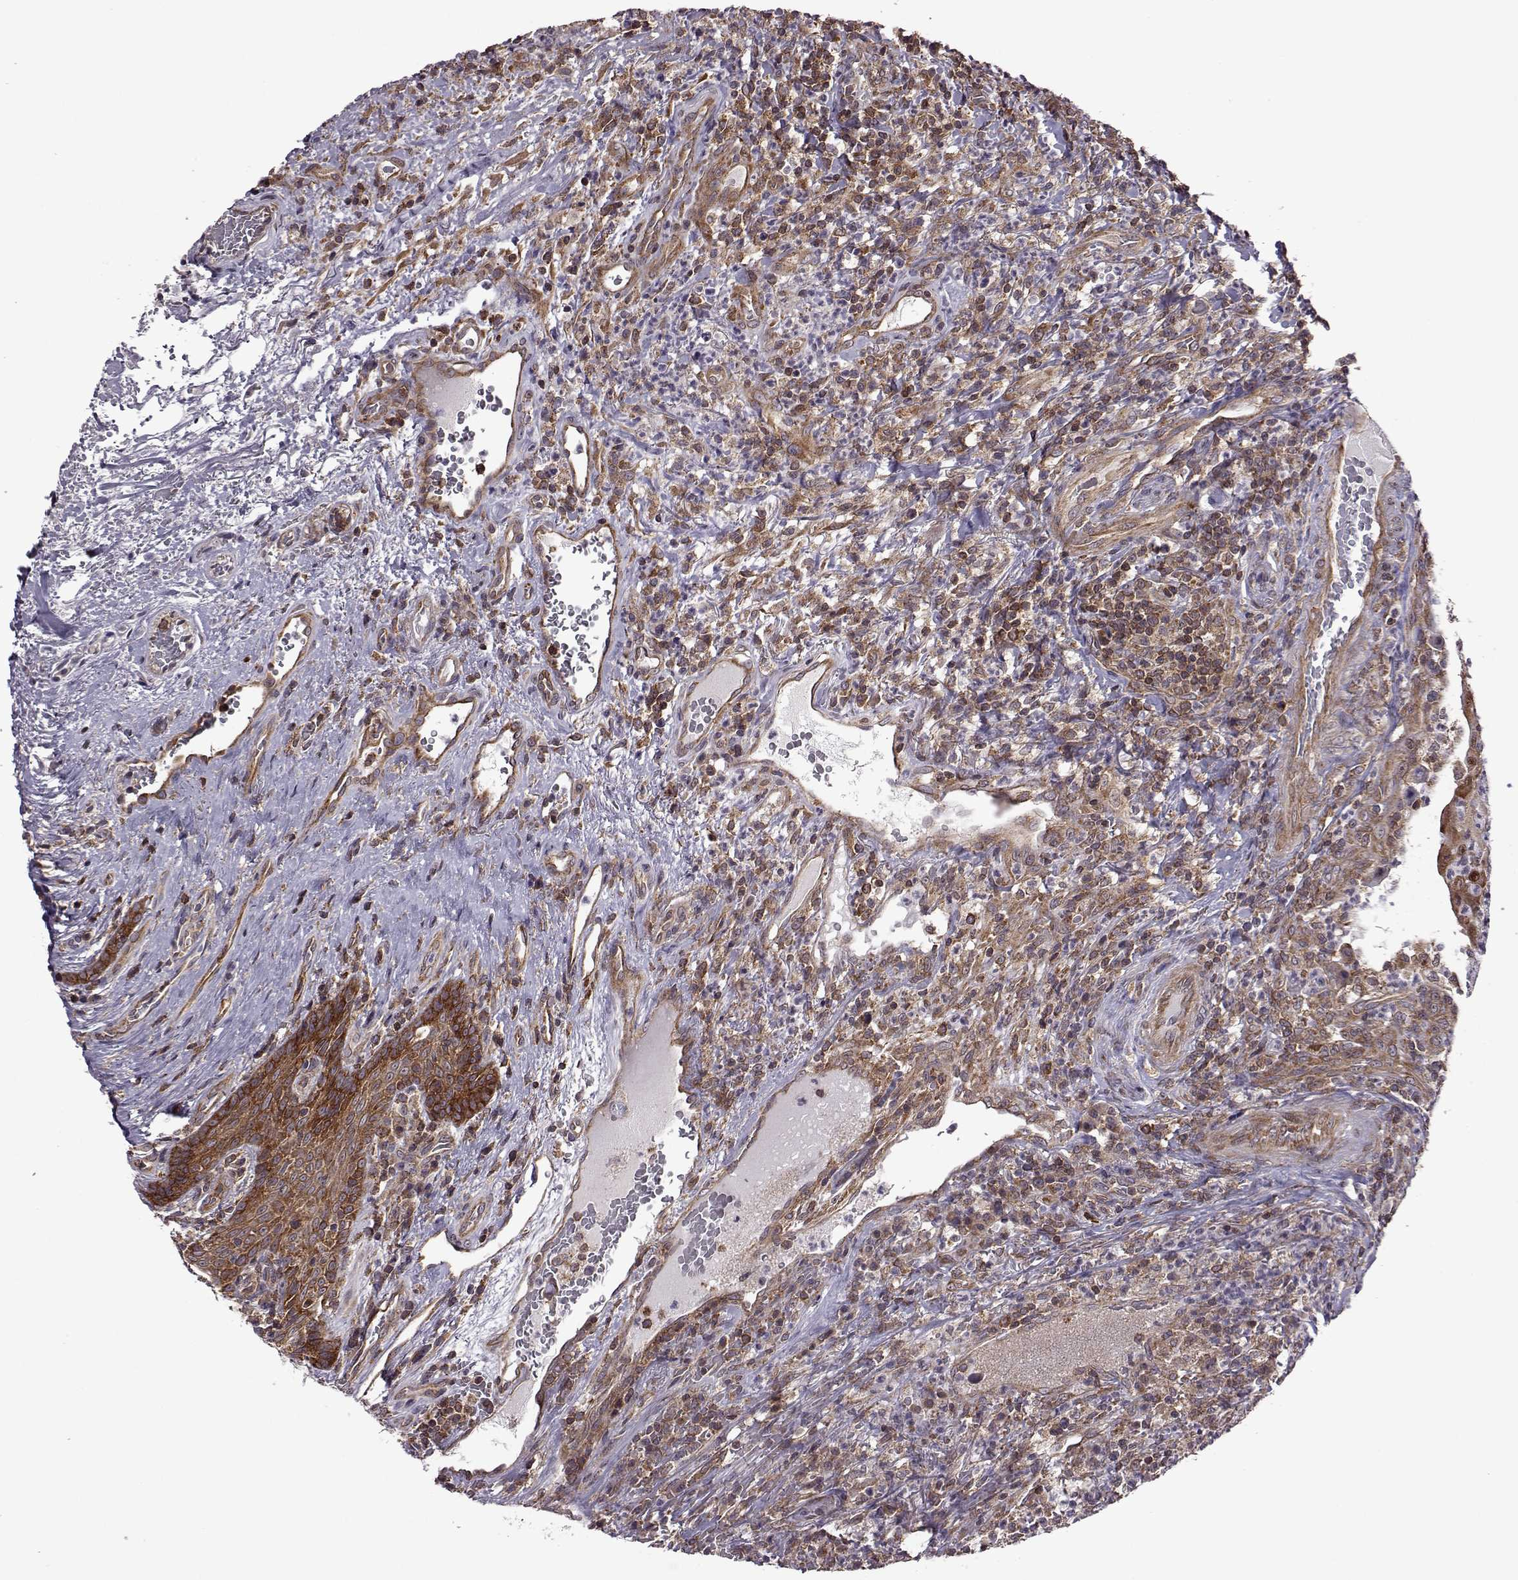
{"staining": {"intensity": "strong", "quantity": ">75%", "location": "cytoplasmic/membranous"}, "tissue": "head and neck cancer", "cell_type": "Tumor cells", "image_type": "cancer", "snomed": [{"axis": "morphology", "description": "Squamous cell carcinoma, NOS"}, {"axis": "topography", "description": "Head-Neck"}], "caption": "Protein staining by immunohistochemistry demonstrates strong cytoplasmic/membranous positivity in about >75% of tumor cells in head and neck cancer (squamous cell carcinoma). (DAB (3,3'-diaminobenzidine) = brown stain, brightfield microscopy at high magnification).", "gene": "URI1", "patient": {"sex": "male", "age": 69}}